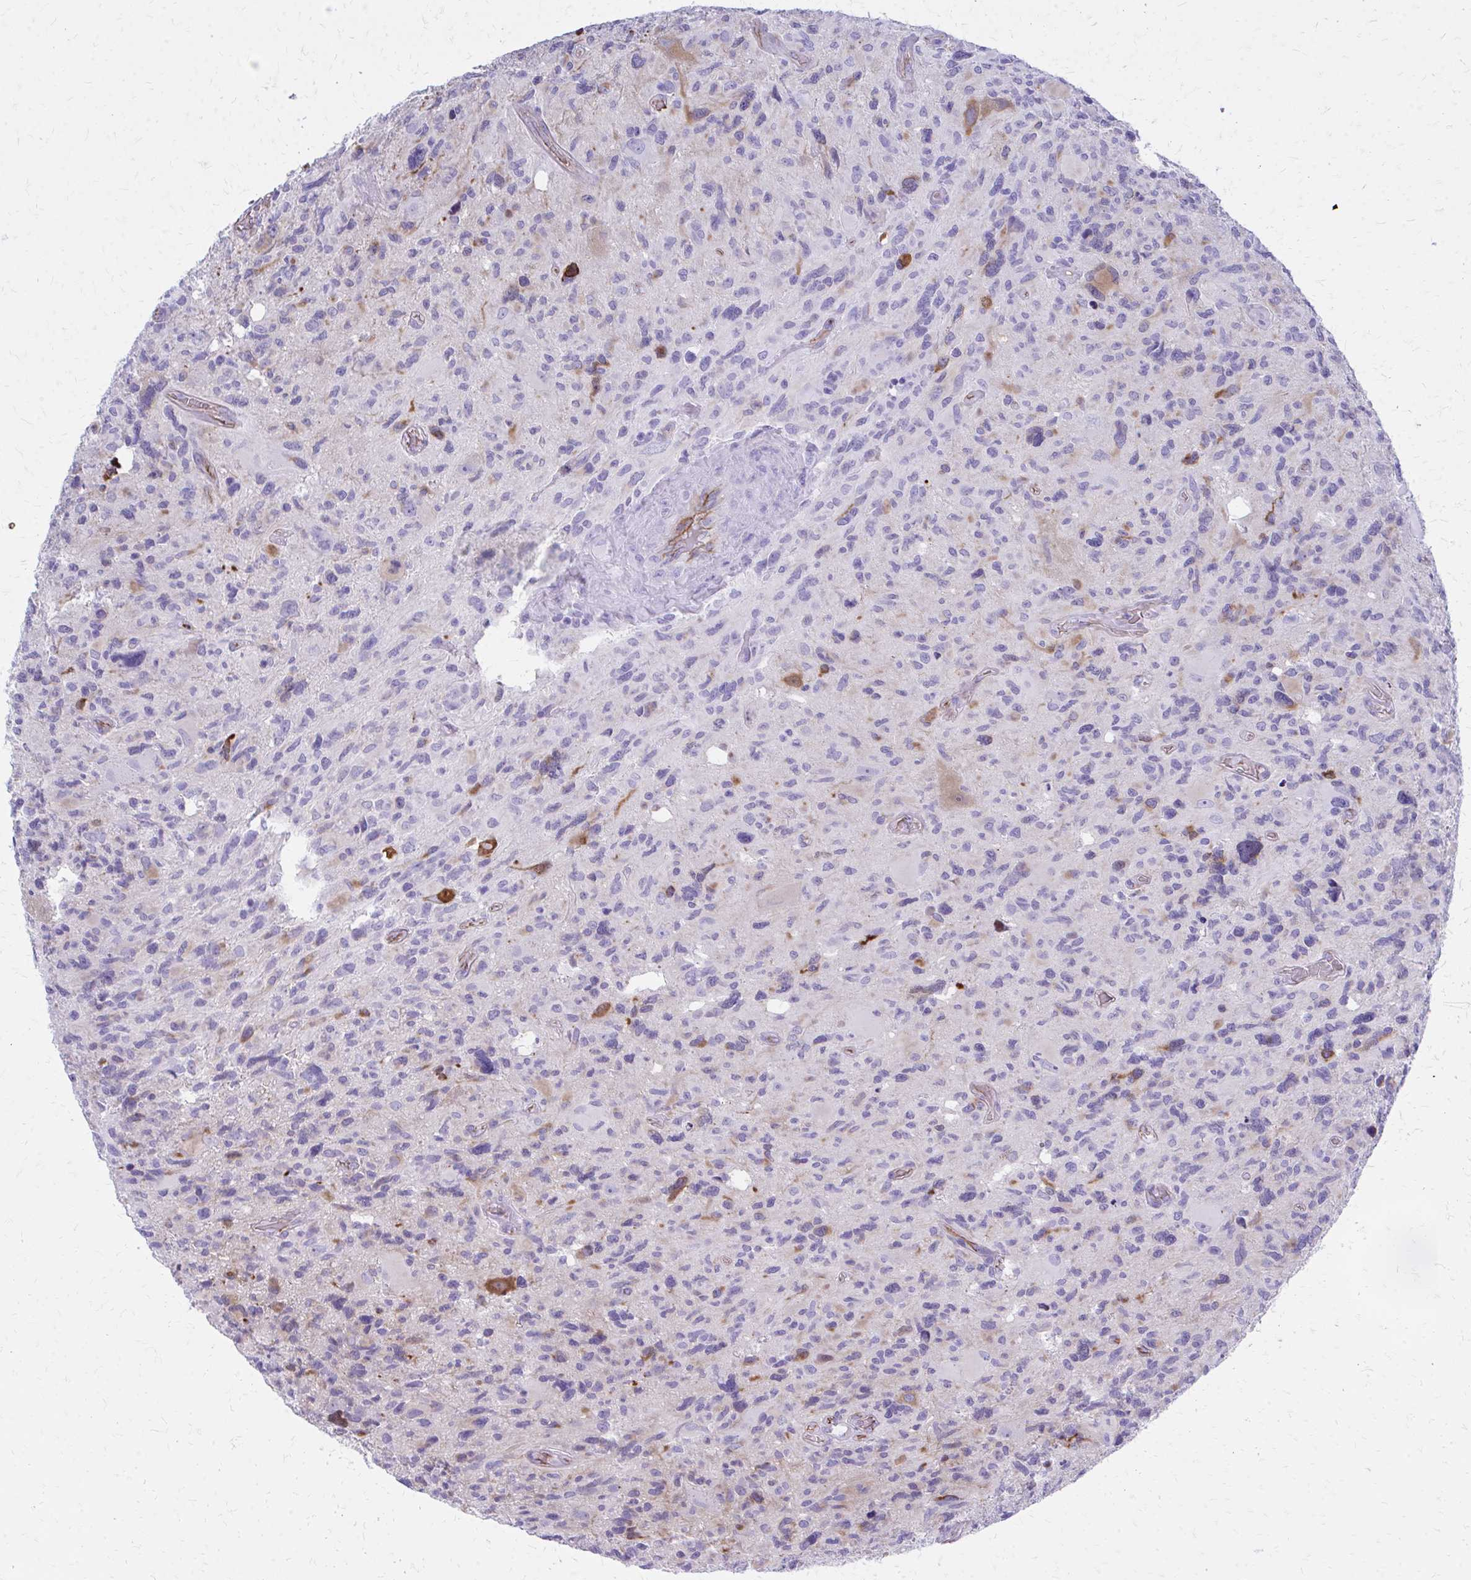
{"staining": {"intensity": "moderate", "quantity": "<25%", "location": "cytoplasmic/membranous"}, "tissue": "glioma", "cell_type": "Tumor cells", "image_type": "cancer", "snomed": [{"axis": "morphology", "description": "Glioma, malignant, High grade"}, {"axis": "topography", "description": "Brain"}], "caption": "Moderate cytoplasmic/membranous protein staining is seen in about <25% of tumor cells in high-grade glioma (malignant).", "gene": "TPSG1", "patient": {"sex": "male", "age": 49}}